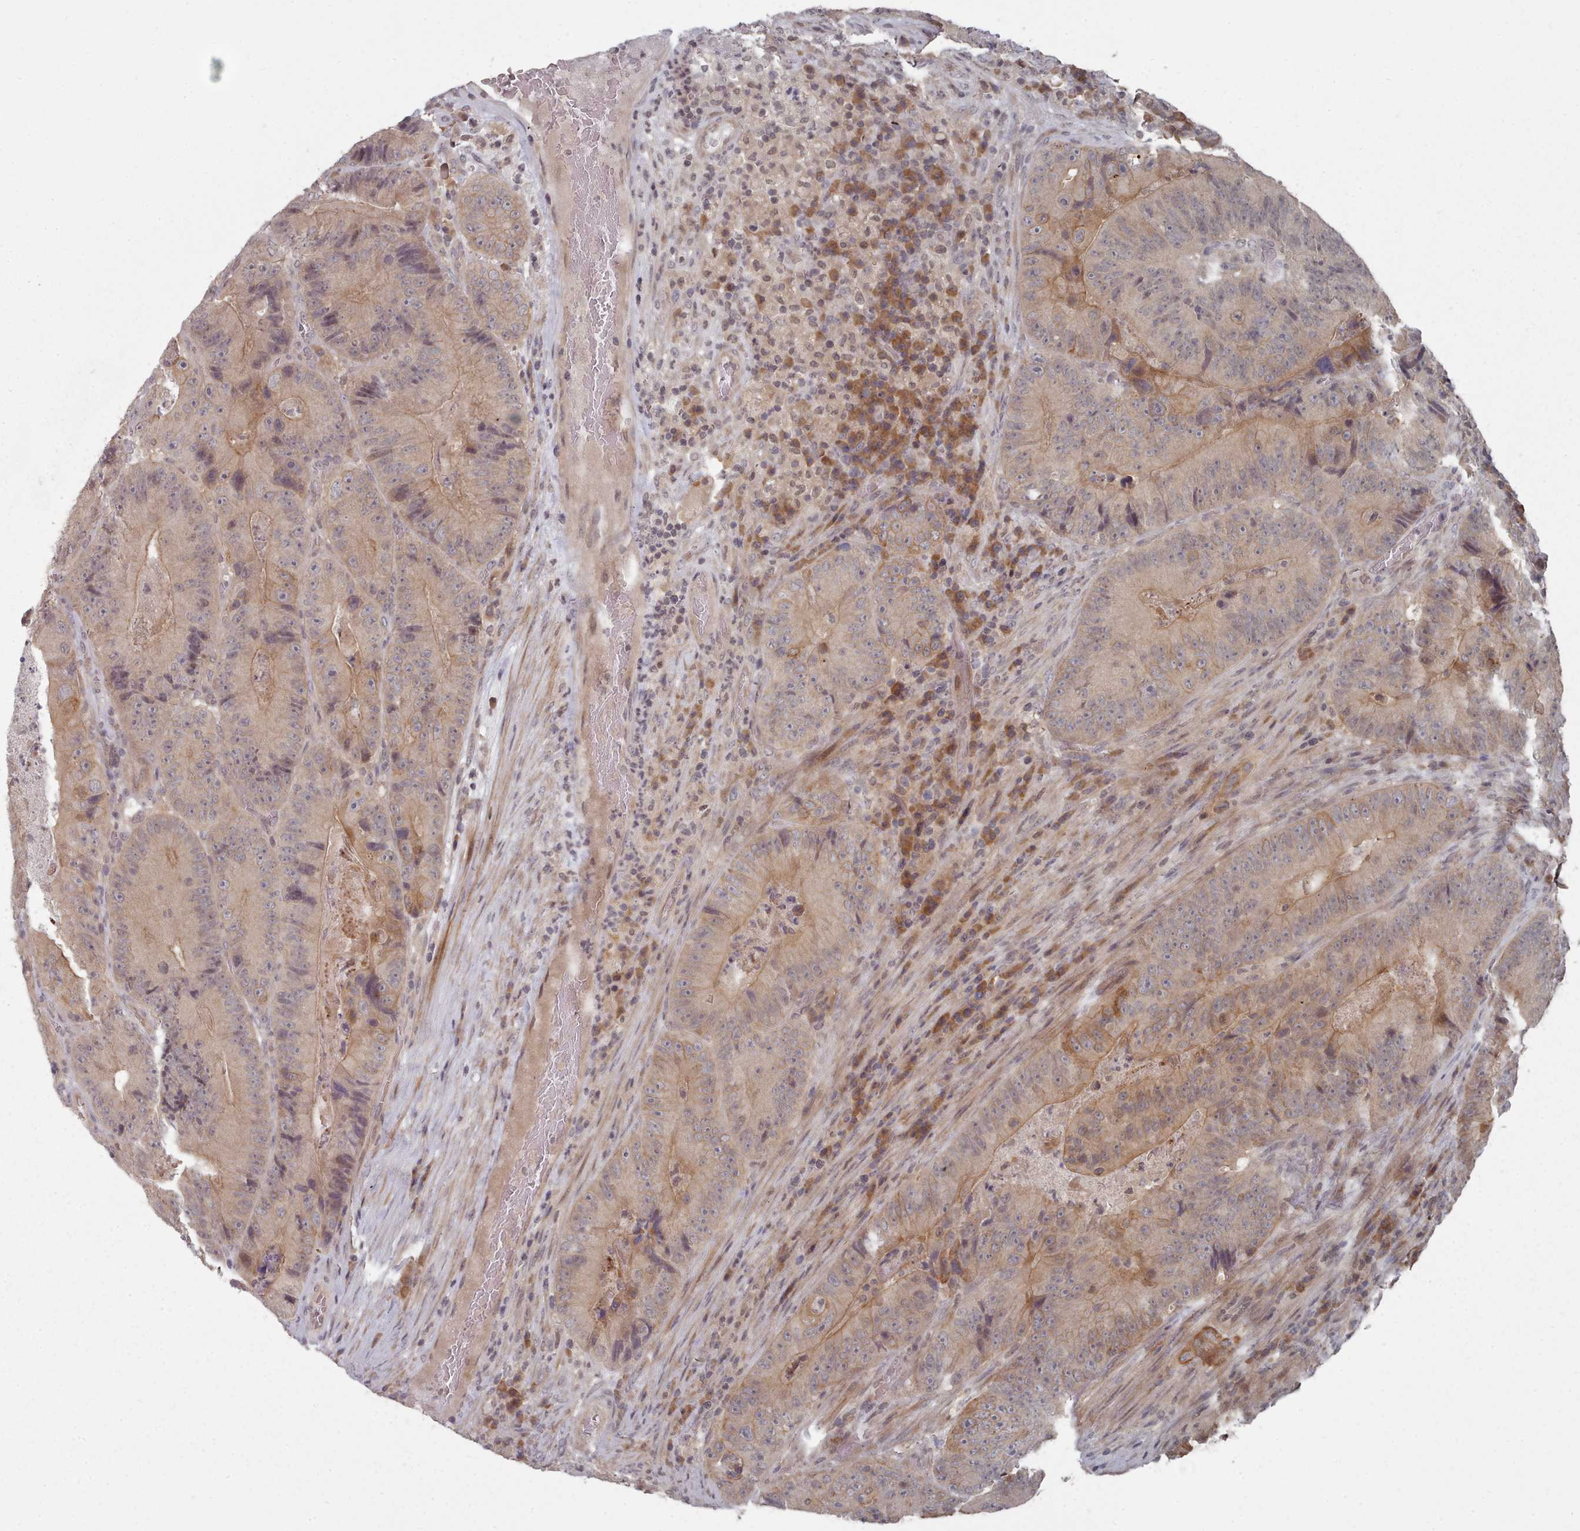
{"staining": {"intensity": "weak", "quantity": "25%-75%", "location": "cytoplasmic/membranous"}, "tissue": "colorectal cancer", "cell_type": "Tumor cells", "image_type": "cancer", "snomed": [{"axis": "morphology", "description": "Adenocarcinoma, NOS"}, {"axis": "topography", "description": "Colon"}], "caption": "This photomicrograph exhibits immunohistochemistry (IHC) staining of colorectal cancer (adenocarcinoma), with low weak cytoplasmic/membranous positivity in about 25%-75% of tumor cells.", "gene": "HYAL3", "patient": {"sex": "female", "age": 86}}